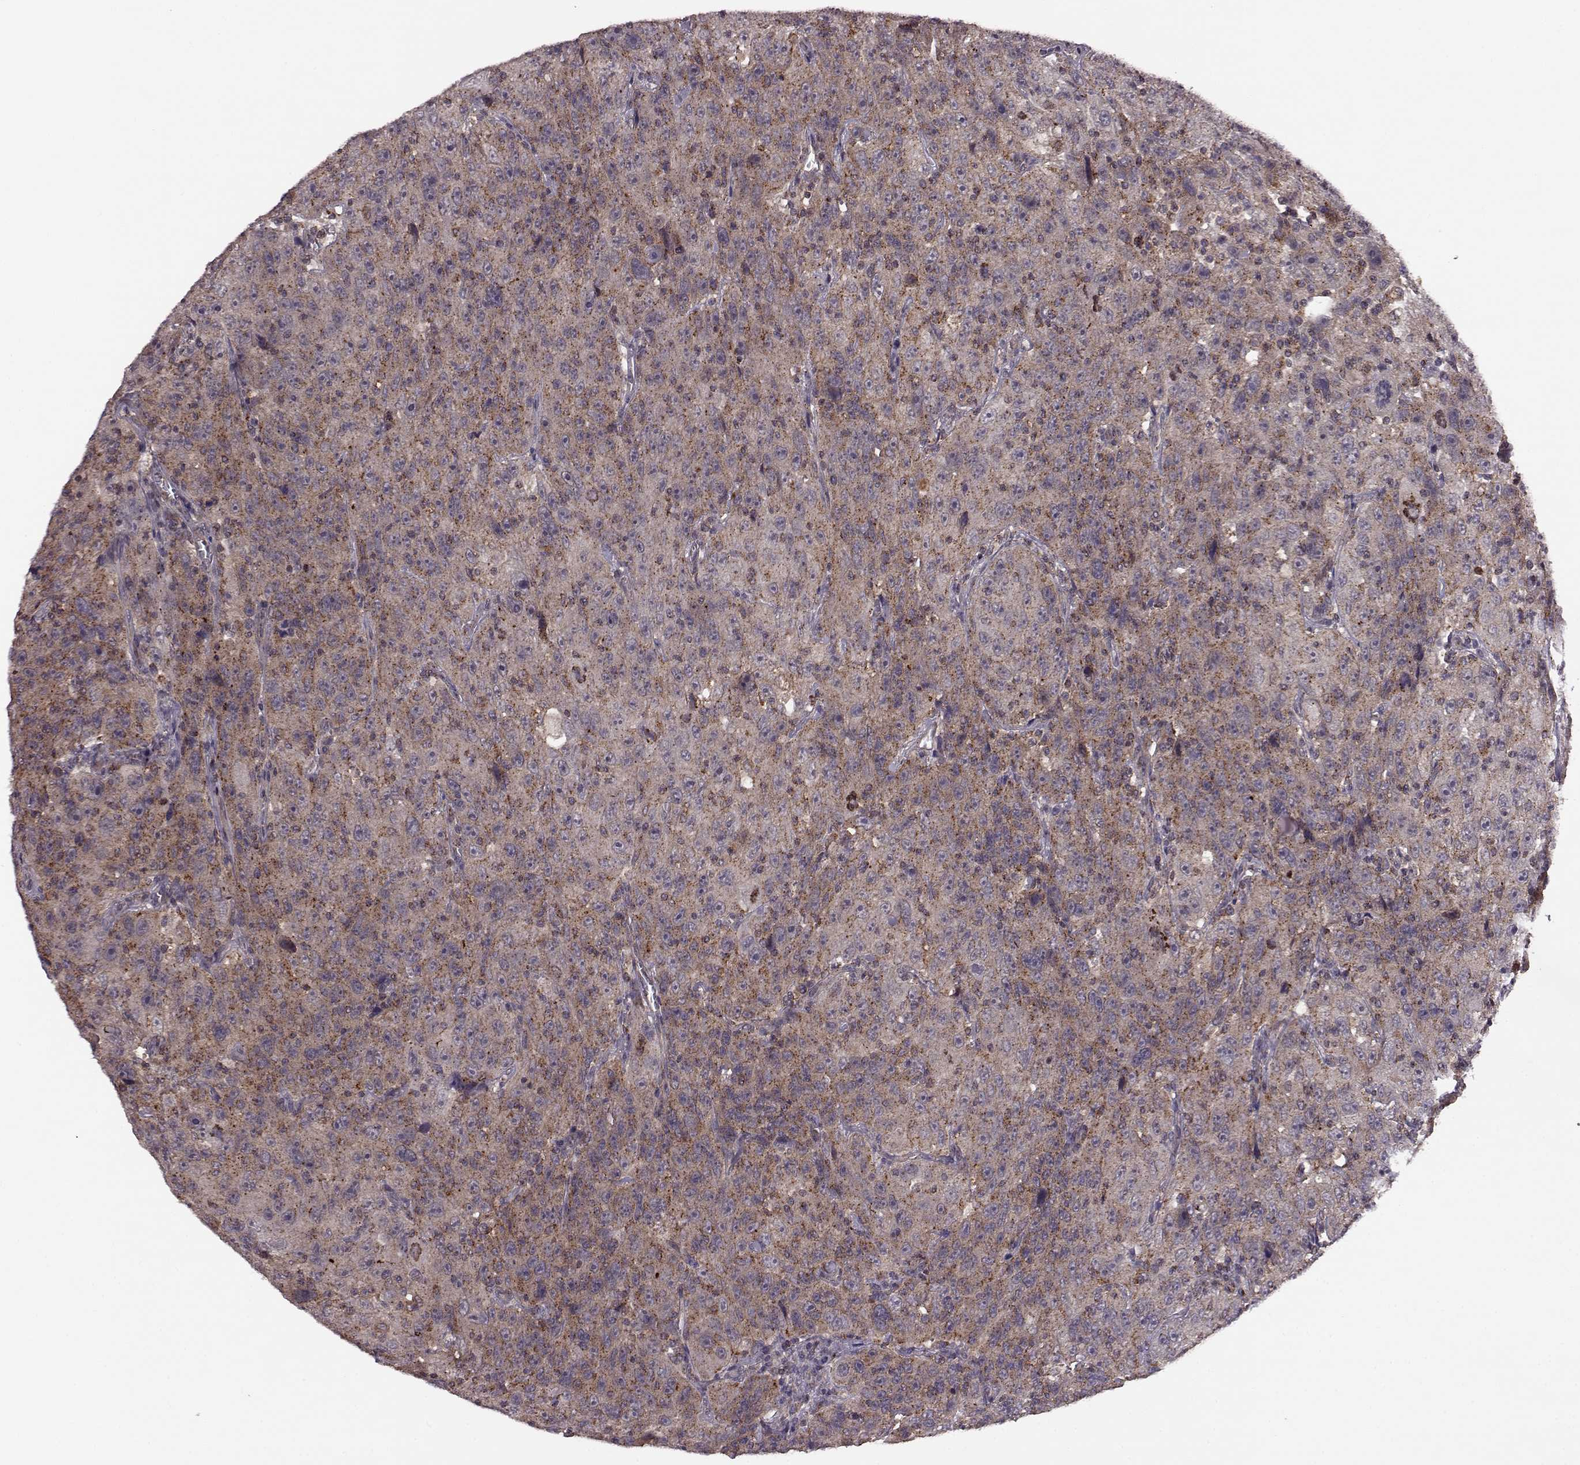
{"staining": {"intensity": "moderate", "quantity": ">75%", "location": "cytoplasmic/membranous"}, "tissue": "urothelial cancer", "cell_type": "Tumor cells", "image_type": "cancer", "snomed": [{"axis": "morphology", "description": "Urothelial carcinoma, NOS"}, {"axis": "morphology", "description": "Urothelial carcinoma, High grade"}, {"axis": "topography", "description": "Urinary bladder"}], "caption": "An immunohistochemistry image of tumor tissue is shown. Protein staining in brown highlights moderate cytoplasmic/membranous positivity in urothelial cancer within tumor cells.", "gene": "FNIP2", "patient": {"sex": "female", "age": 73}}